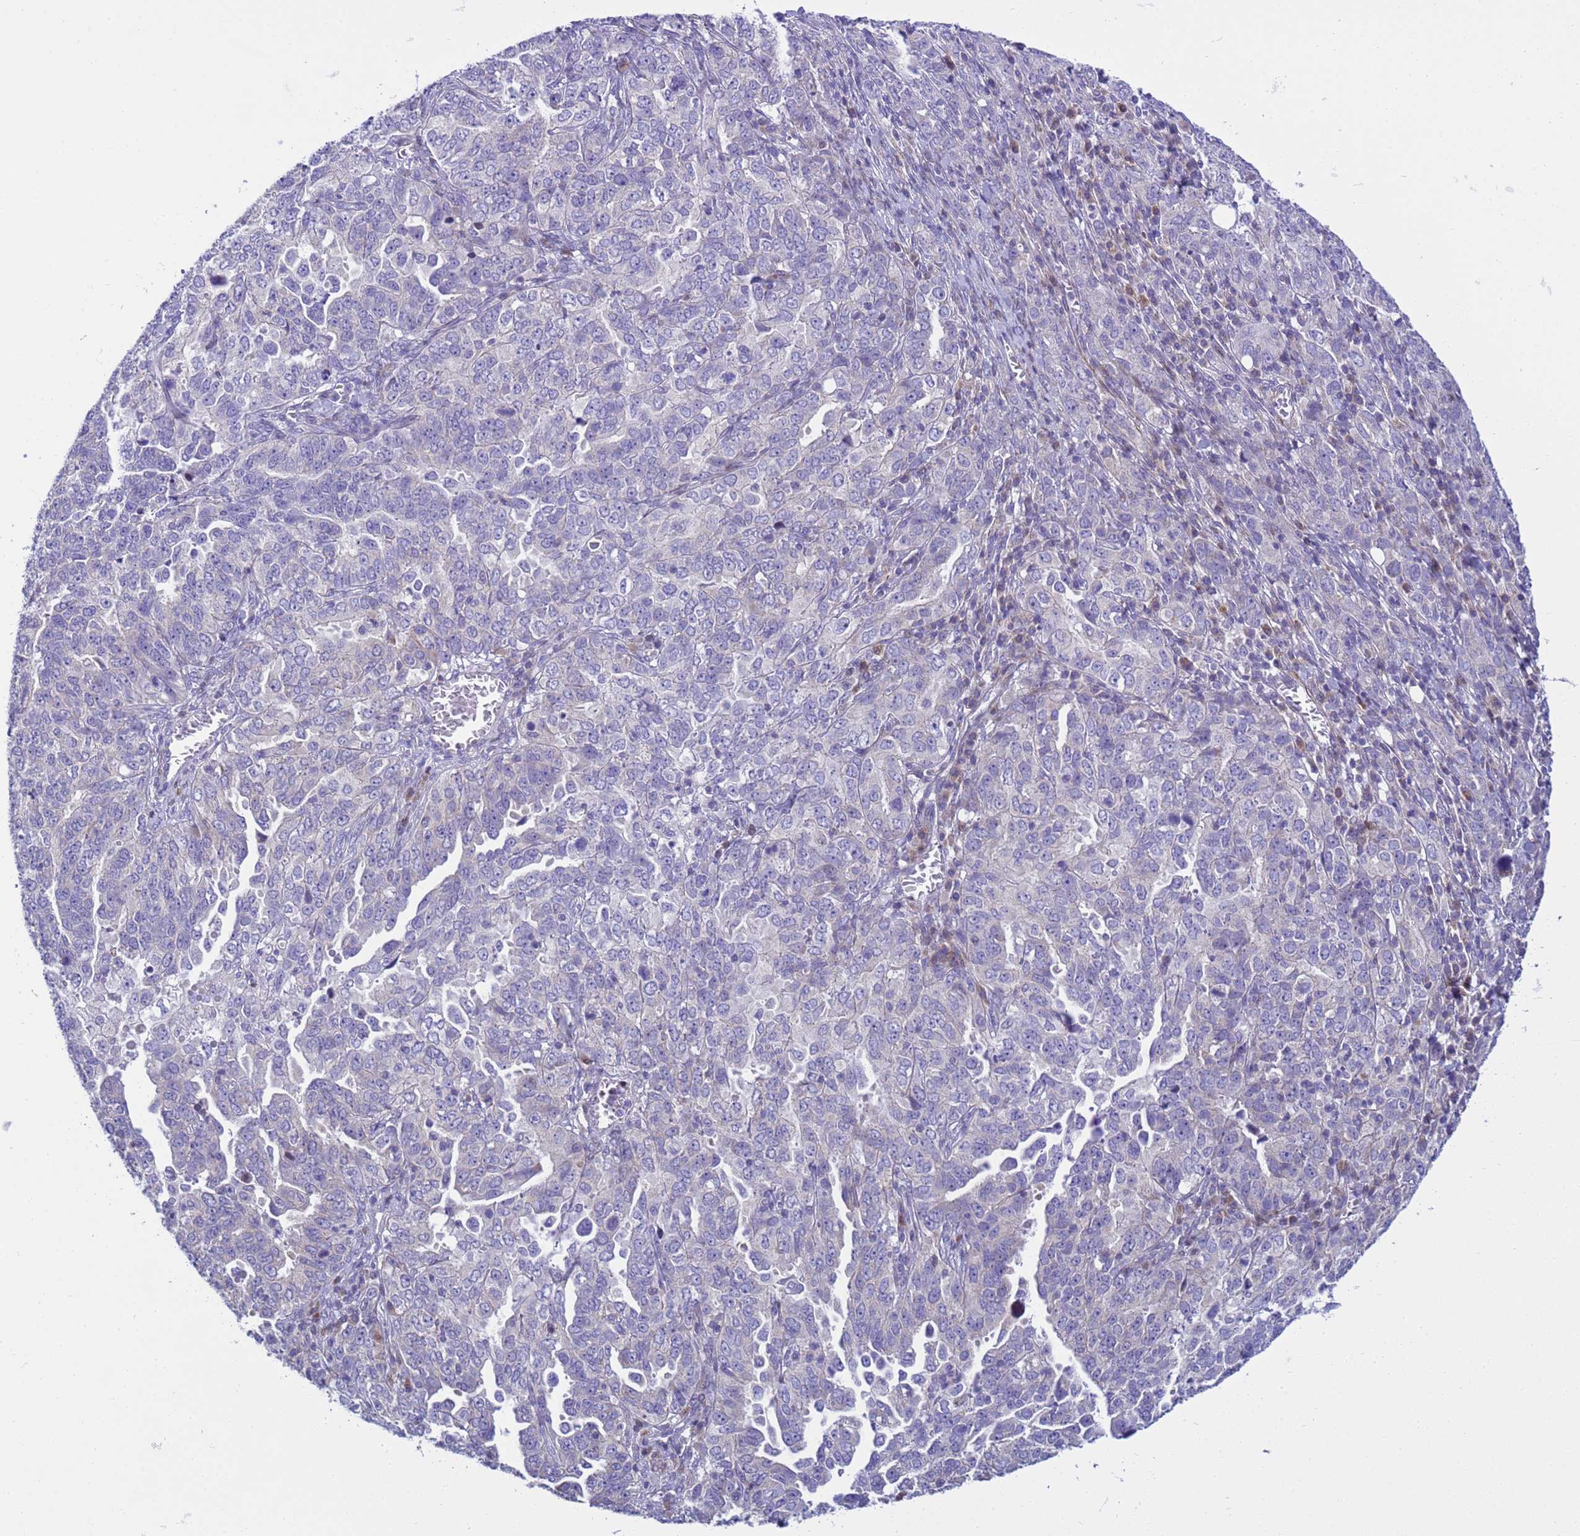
{"staining": {"intensity": "negative", "quantity": "none", "location": "none"}, "tissue": "ovarian cancer", "cell_type": "Tumor cells", "image_type": "cancer", "snomed": [{"axis": "morphology", "description": "Carcinoma, endometroid"}, {"axis": "topography", "description": "Ovary"}], "caption": "There is no significant expression in tumor cells of ovarian cancer (endometroid carcinoma). Brightfield microscopy of immunohistochemistry stained with DAB (3,3'-diaminobenzidine) (brown) and hematoxylin (blue), captured at high magnification.", "gene": "P2RX7", "patient": {"sex": "female", "age": 62}}